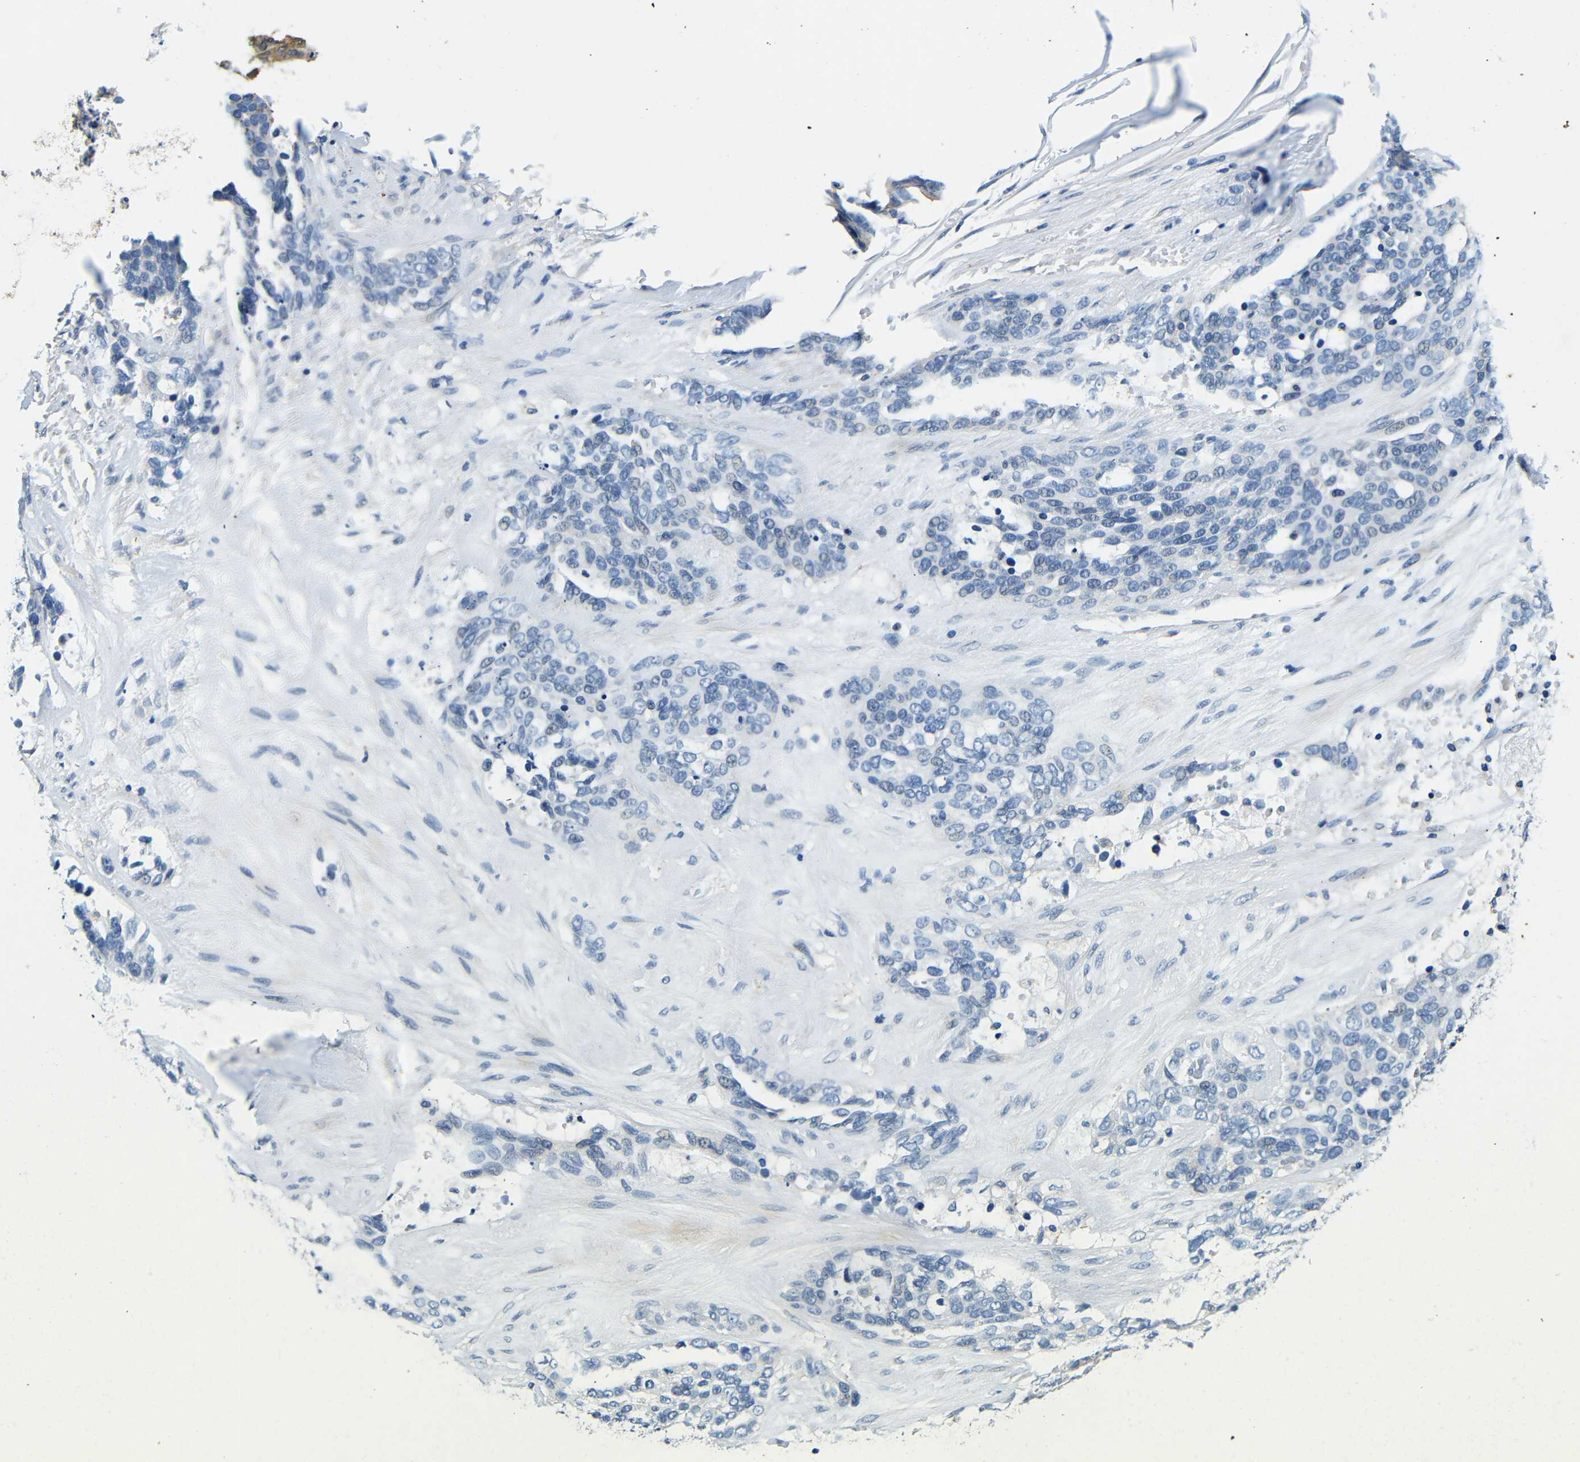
{"staining": {"intensity": "negative", "quantity": "none", "location": "none"}, "tissue": "ovarian cancer", "cell_type": "Tumor cells", "image_type": "cancer", "snomed": [{"axis": "morphology", "description": "Cystadenocarcinoma, serous, NOS"}, {"axis": "topography", "description": "Ovary"}], "caption": "The image exhibits no staining of tumor cells in ovarian cancer (serous cystadenocarcinoma).", "gene": "FMO5", "patient": {"sex": "female", "age": 44}}